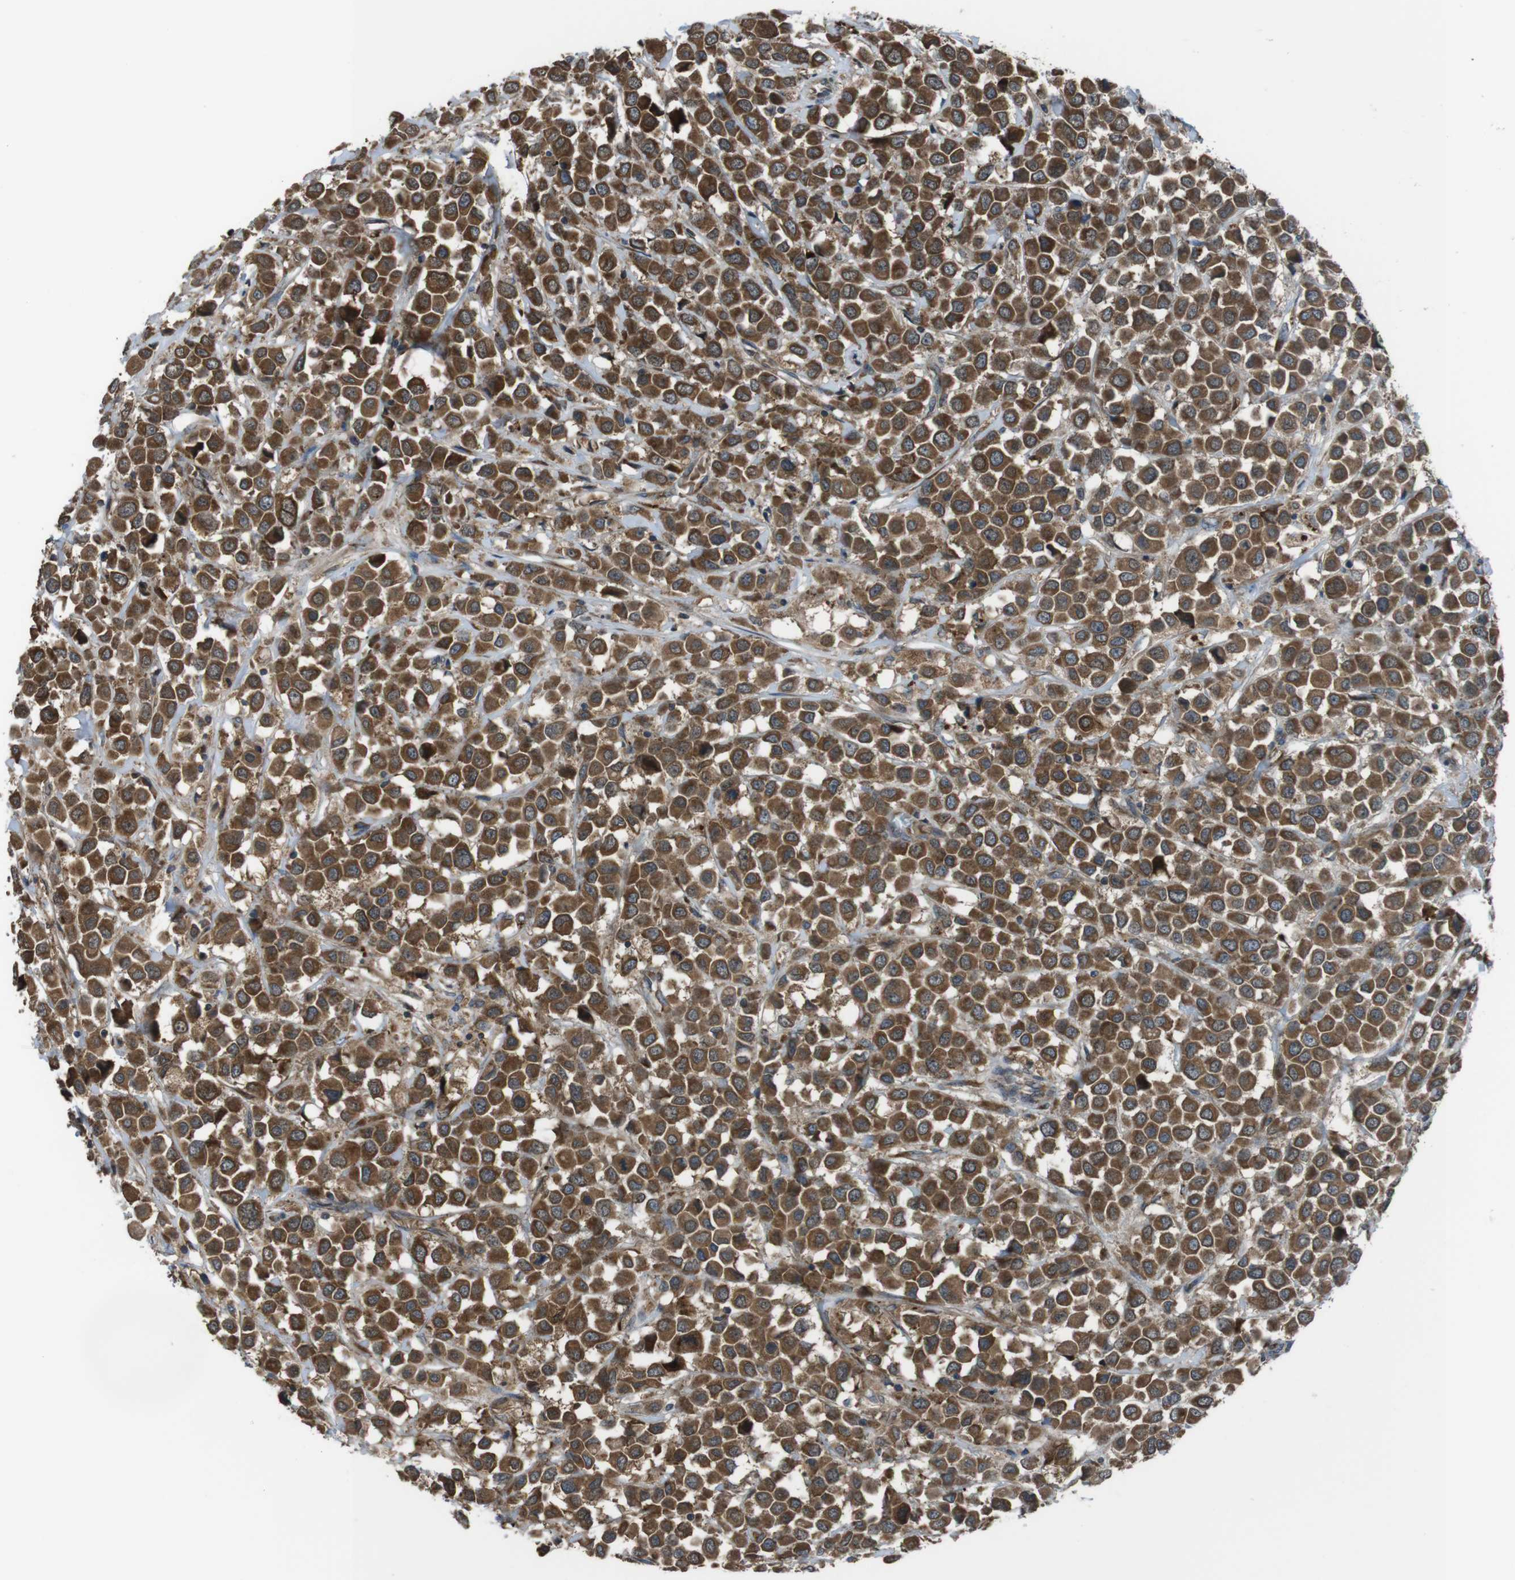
{"staining": {"intensity": "strong", "quantity": ">75%", "location": "cytoplasmic/membranous"}, "tissue": "breast cancer", "cell_type": "Tumor cells", "image_type": "cancer", "snomed": [{"axis": "morphology", "description": "Duct carcinoma"}, {"axis": "topography", "description": "Breast"}], "caption": "Breast cancer (infiltrating ductal carcinoma) stained for a protein (brown) demonstrates strong cytoplasmic/membranous positive positivity in approximately >75% of tumor cells.", "gene": "SSR3", "patient": {"sex": "female", "age": 61}}